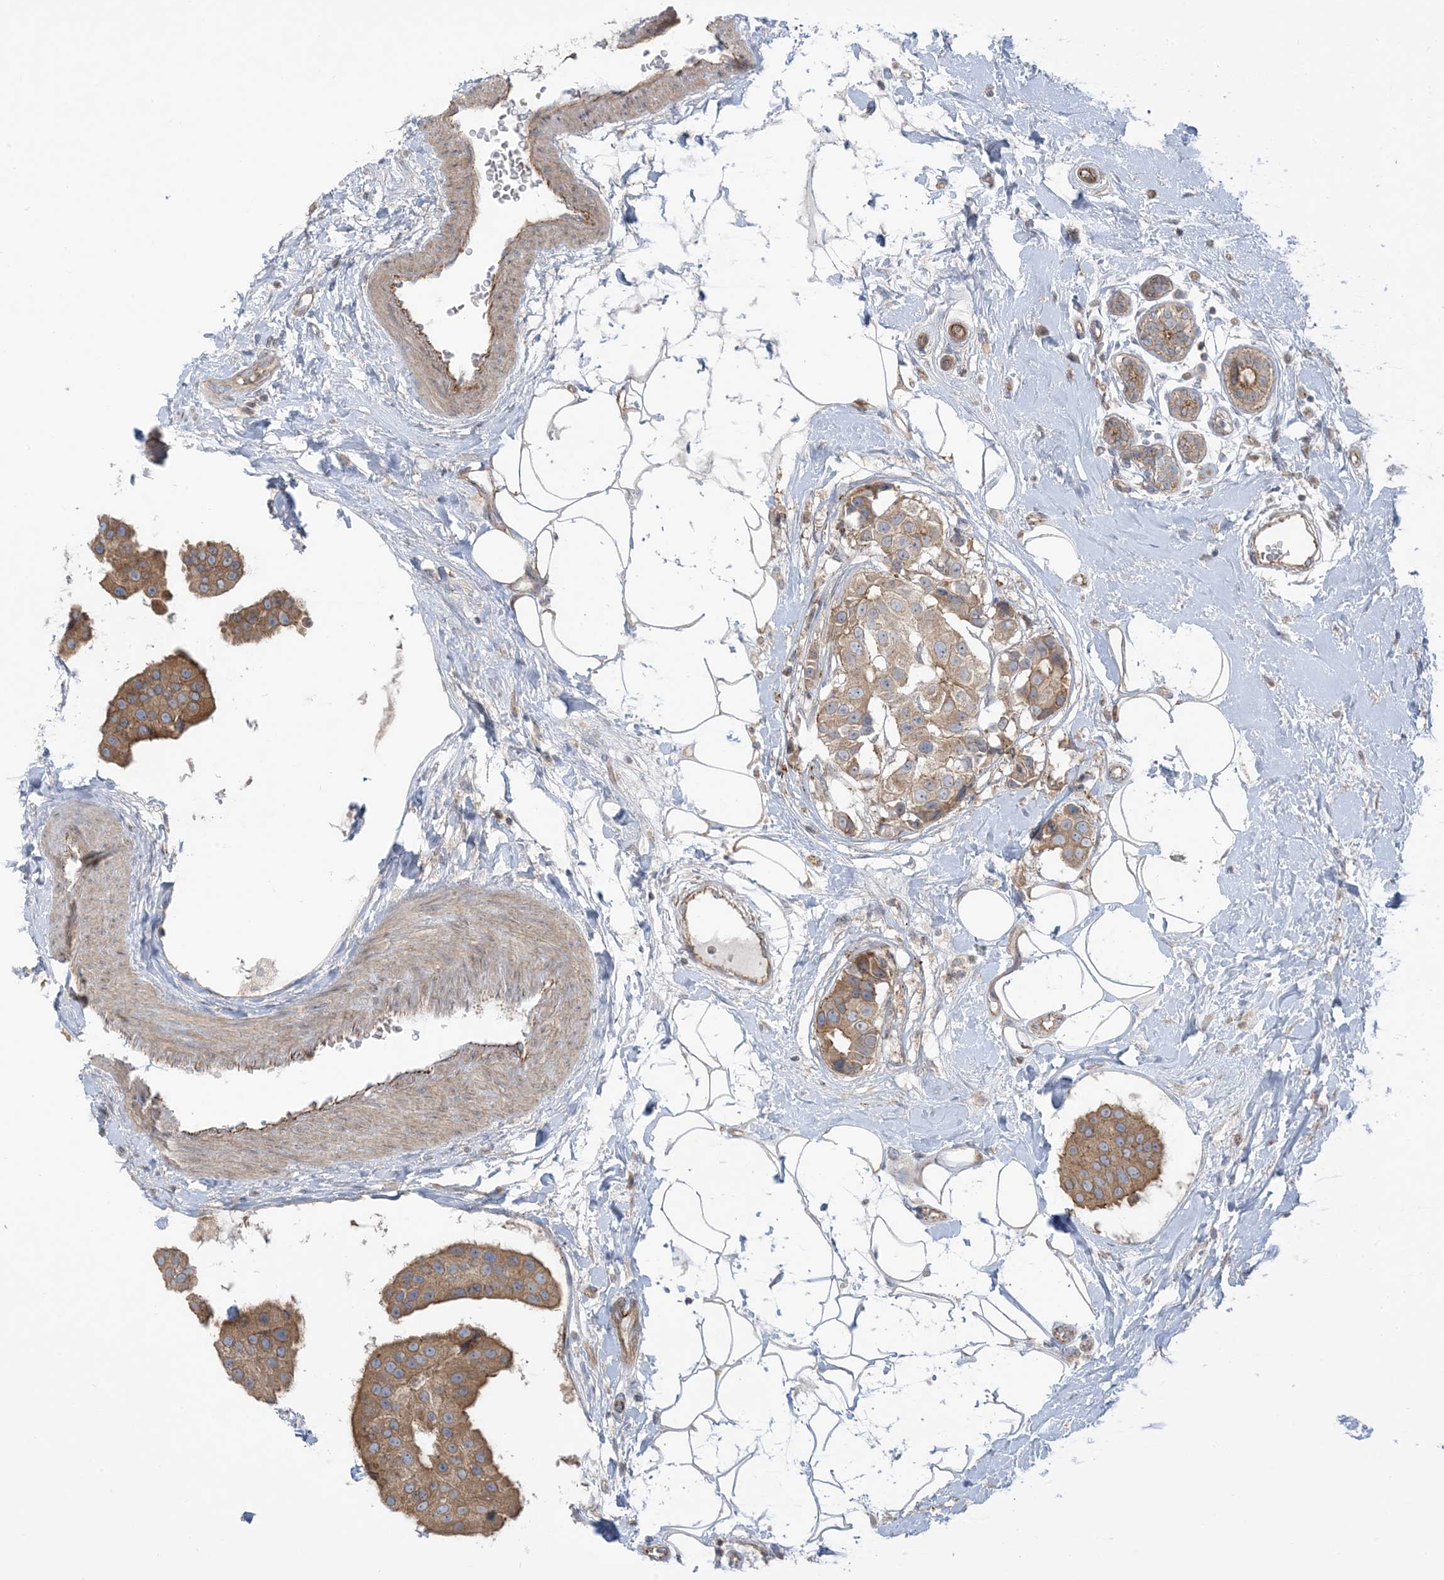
{"staining": {"intensity": "moderate", "quantity": ">75%", "location": "cytoplasmic/membranous"}, "tissue": "breast cancer", "cell_type": "Tumor cells", "image_type": "cancer", "snomed": [{"axis": "morphology", "description": "Normal tissue, NOS"}, {"axis": "morphology", "description": "Duct carcinoma"}, {"axis": "topography", "description": "Breast"}], "caption": "Protein staining of breast cancer tissue exhibits moderate cytoplasmic/membranous staining in about >75% of tumor cells.", "gene": "ICMT", "patient": {"sex": "female", "age": 39}}